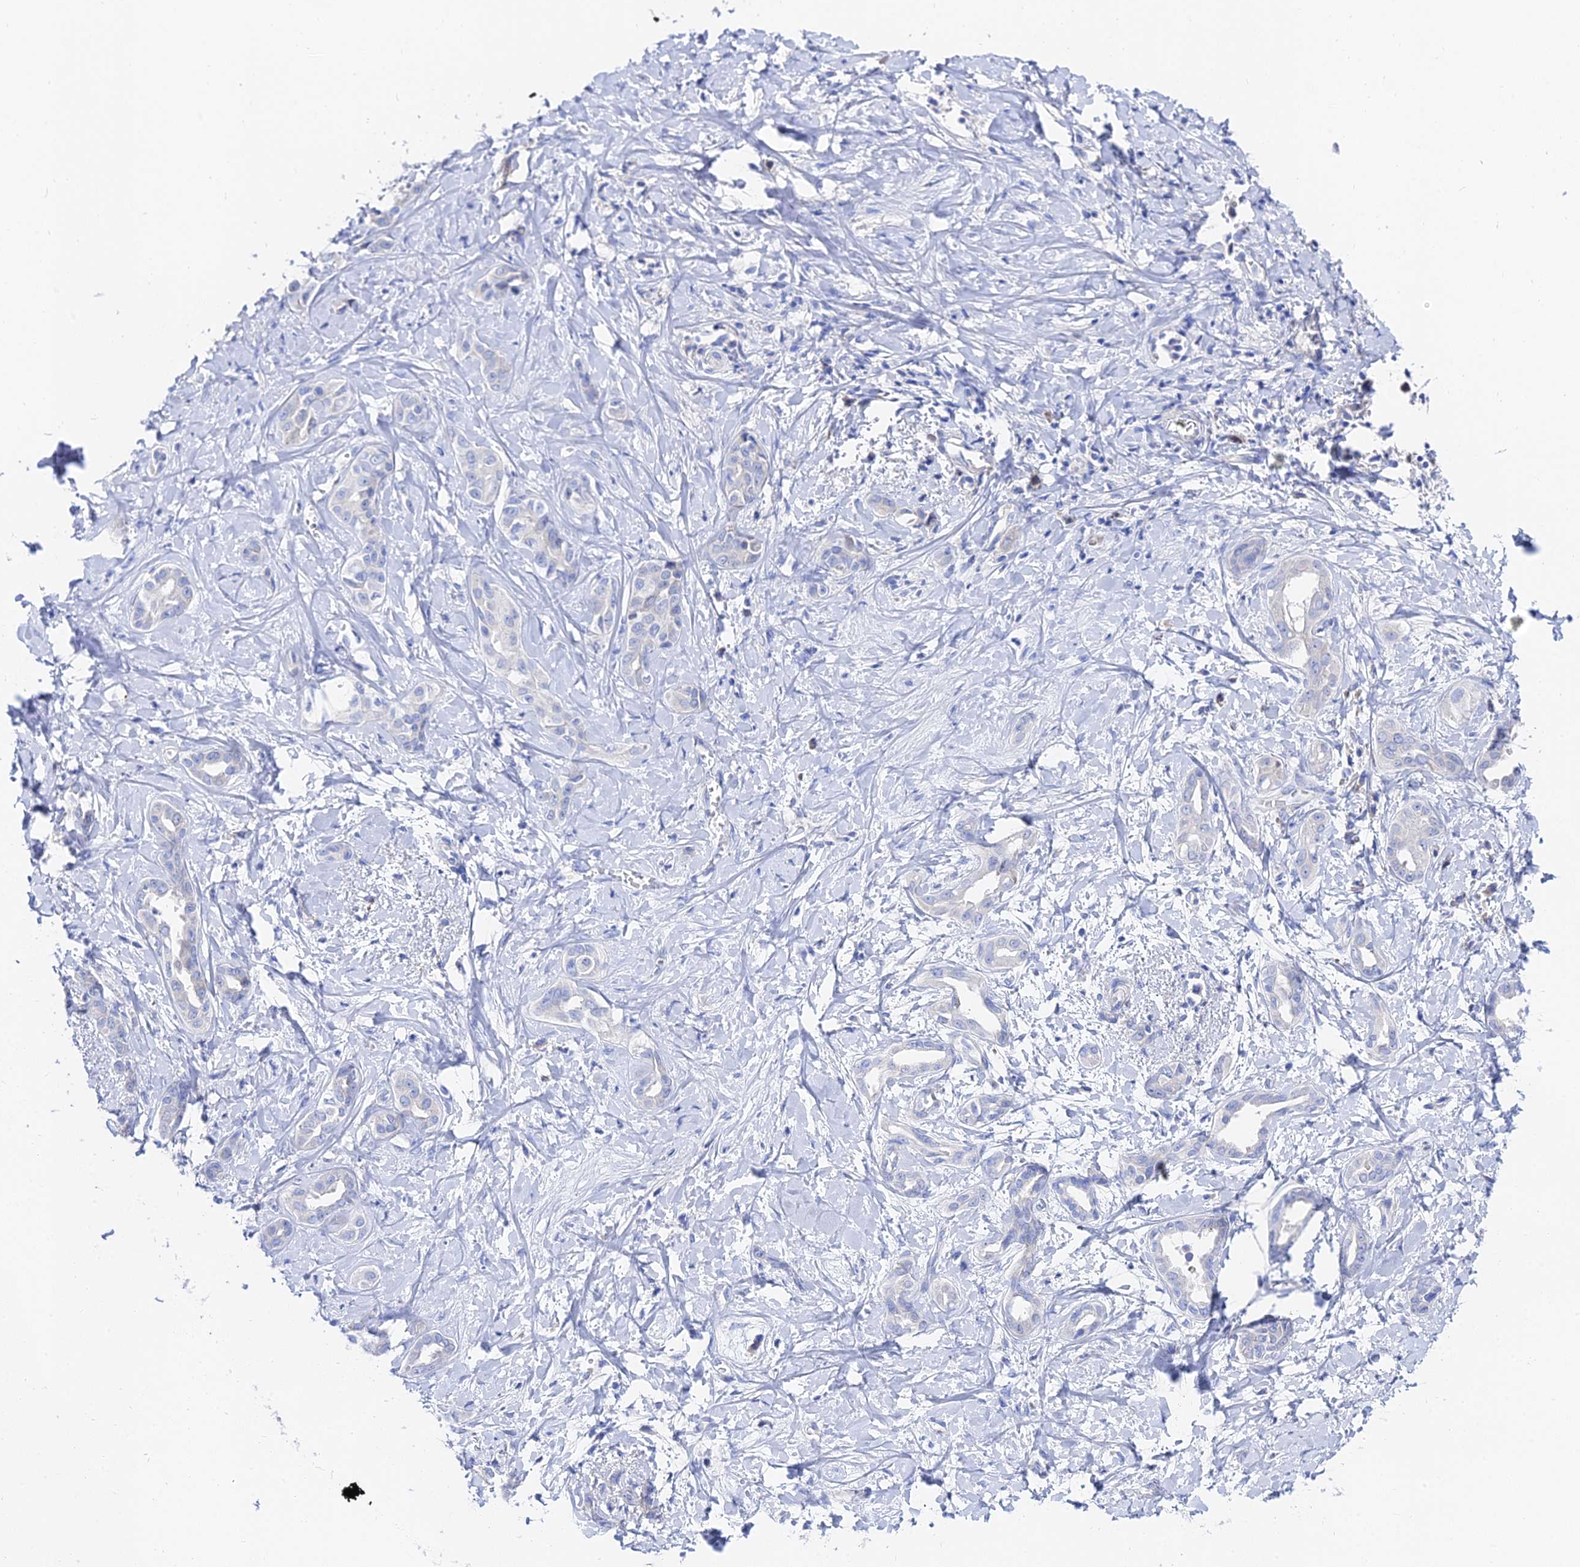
{"staining": {"intensity": "negative", "quantity": "none", "location": "none"}, "tissue": "liver cancer", "cell_type": "Tumor cells", "image_type": "cancer", "snomed": [{"axis": "morphology", "description": "Cholangiocarcinoma"}, {"axis": "topography", "description": "Liver"}], "caption": "Immunohistochemistry (IHC) image of neoplastic tissue: human liver cholangiocarcinoma stained with DAB displays no significant protein staining in tumor cells.", "gene": "PTTG1", "patient": {"sex": "female", "age": 77}}